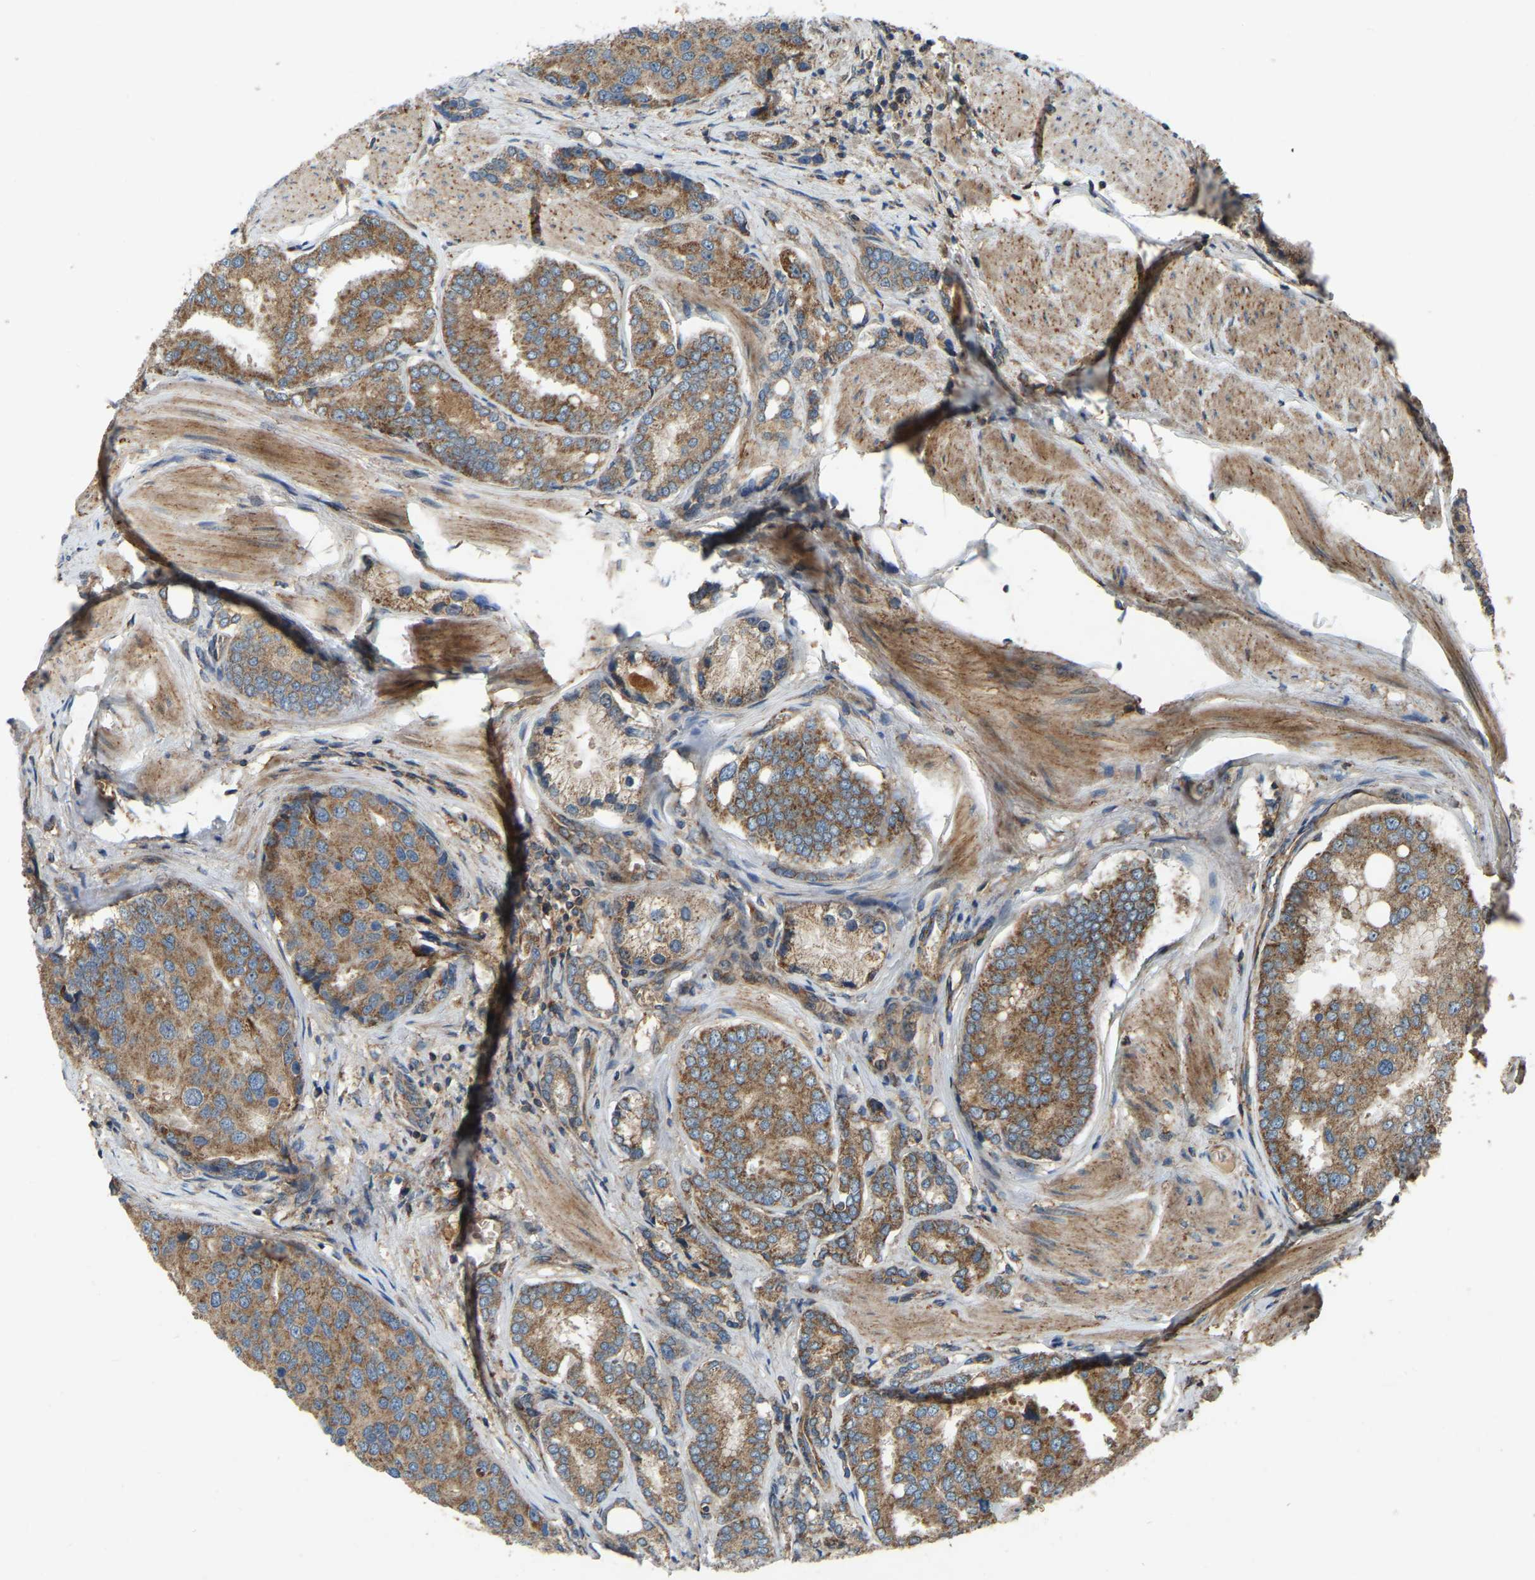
{"staining": {"intensity": "moderate", "quantity": ">75%", "location": "cytoplasmic/membranous"}, "tissue": "prostate cancer", "cell_type": "Tumor cells", "image_type": "cancer", "snomed": [{"axis": "morphology", "description": "Adenocarcinoma, High grade"}, {"axis": "topography", "description": "Prostate"}], "caption": "The immunohistochemical stain labels moderate cytoplasmic/membranous positivity in tumor cells of prostate cancer (adenocarcinoma (high-grade)) tissue.", "gene": "SAMD9L", "patient": {"sex": "male", "age": 50}}